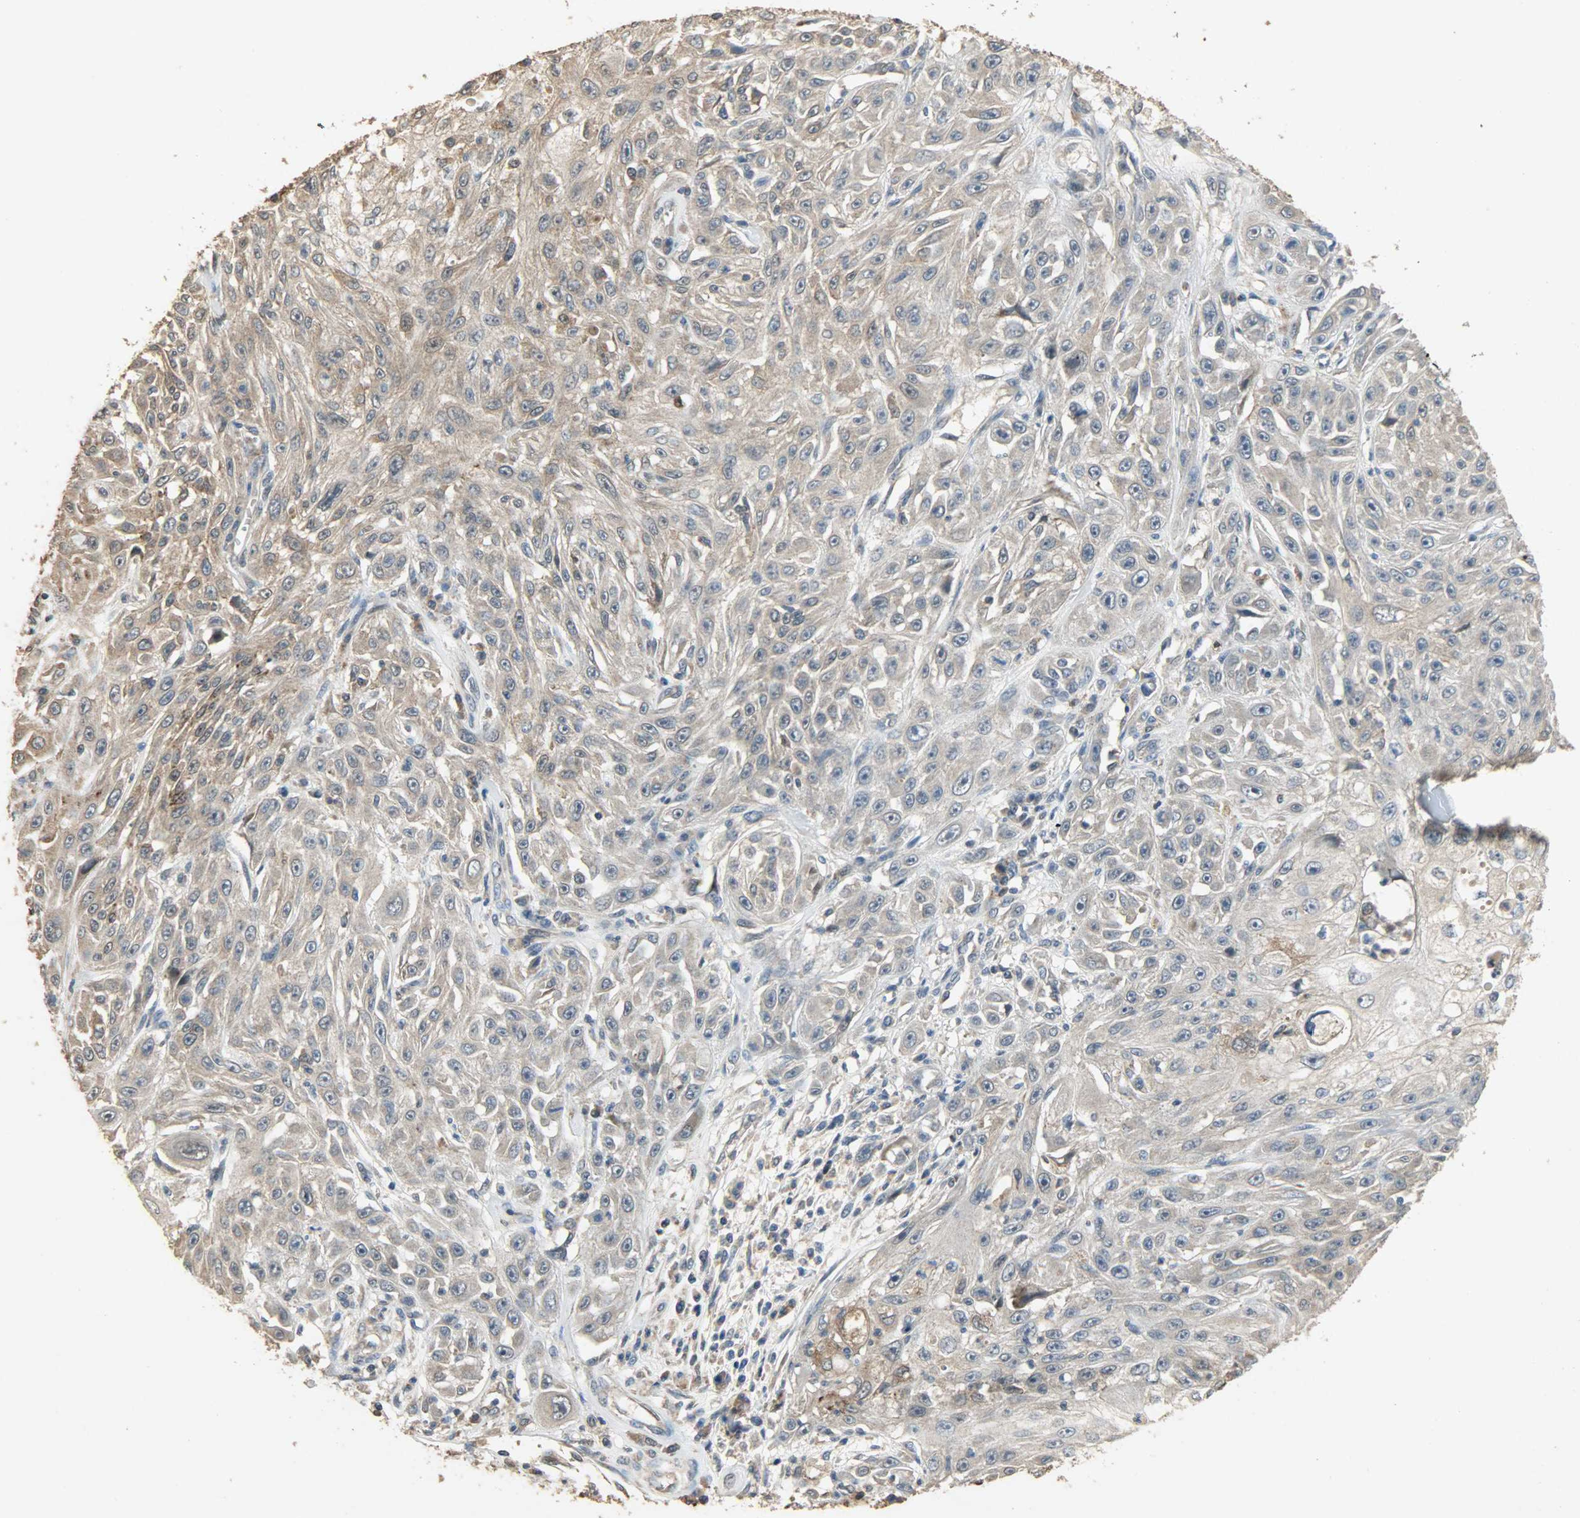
{"staining": {"intensity": "weak", "quantity": ">75%", "location": "cytoplasmic/membranous"}, "tissue": "skin cancer", "cell_type": "Tumor cells", "image_type": "cancer", "snomed": [{"axis": "morphology", "description": "Squamous cell carcinoma, NOS"}, {"axis": "topography", "description": "Skin"}], "caption": "The image exhibits immunohistochemical staining of skin squamous cell carcinoma. There is weak cytoplasmic/membranous staining is present in approximately >75% of tumor cells.", "gene": "CDKN2C", "patient": {"sex": "male", "age": 75}}